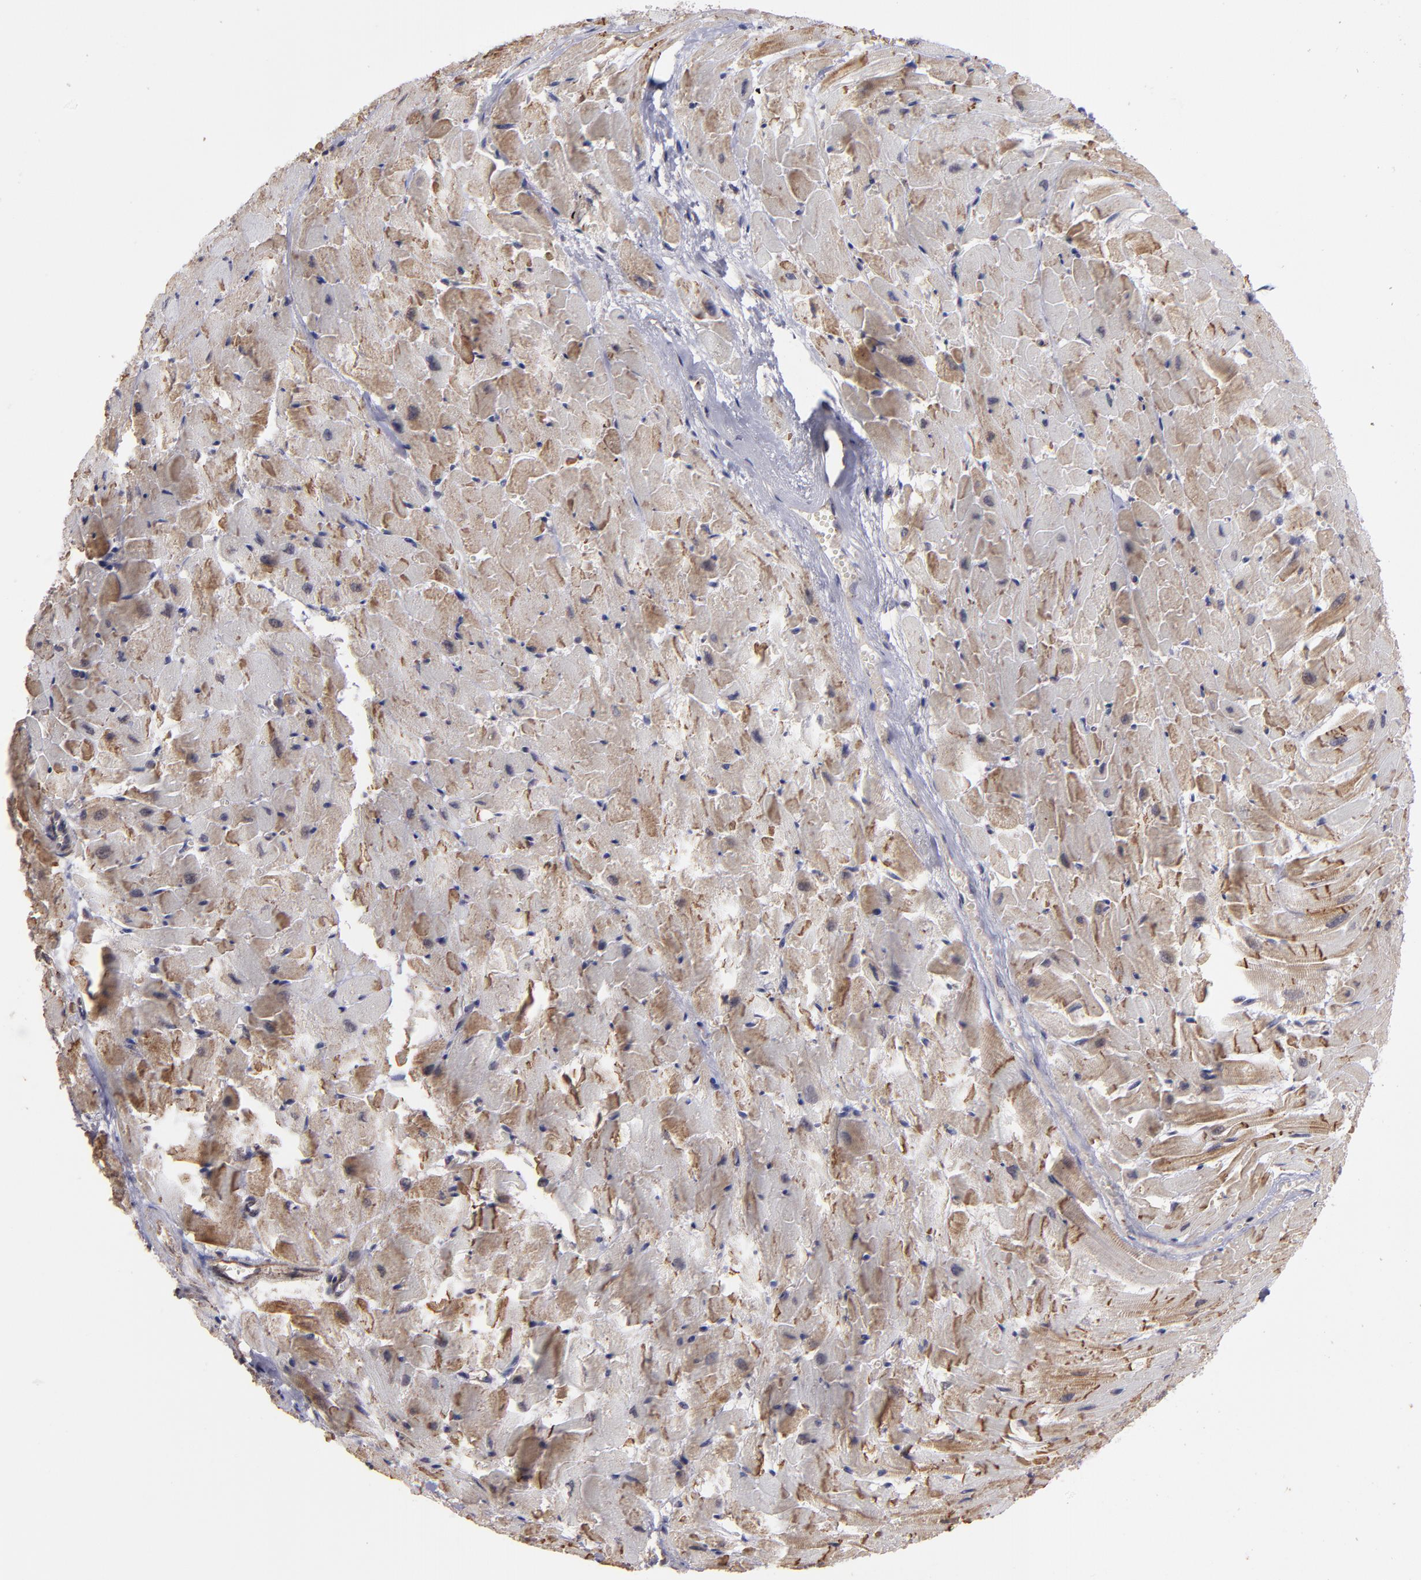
{"staining": {"intensity": "moderate", "quantity": "<25%", "location": "cytoplasmic/membranous"}, "tissue": "heart muscle", "cell_type": "Cardiomyocytes", "image_type": "normal", "snomed": [{"axis": "morphology", "description": "Normal tissue, NOS"}, {"axis": "topography", "description": "Heart"}], "caption": "Unremarkable heart muscle reveals moderate cytoplasmic/membranous positivity in approximately <25% of cardiomyocytes, visualized by immunohistochemistry.", "gene": "SIPA1L1", "patient": {"sex": "female", "age": 19}}